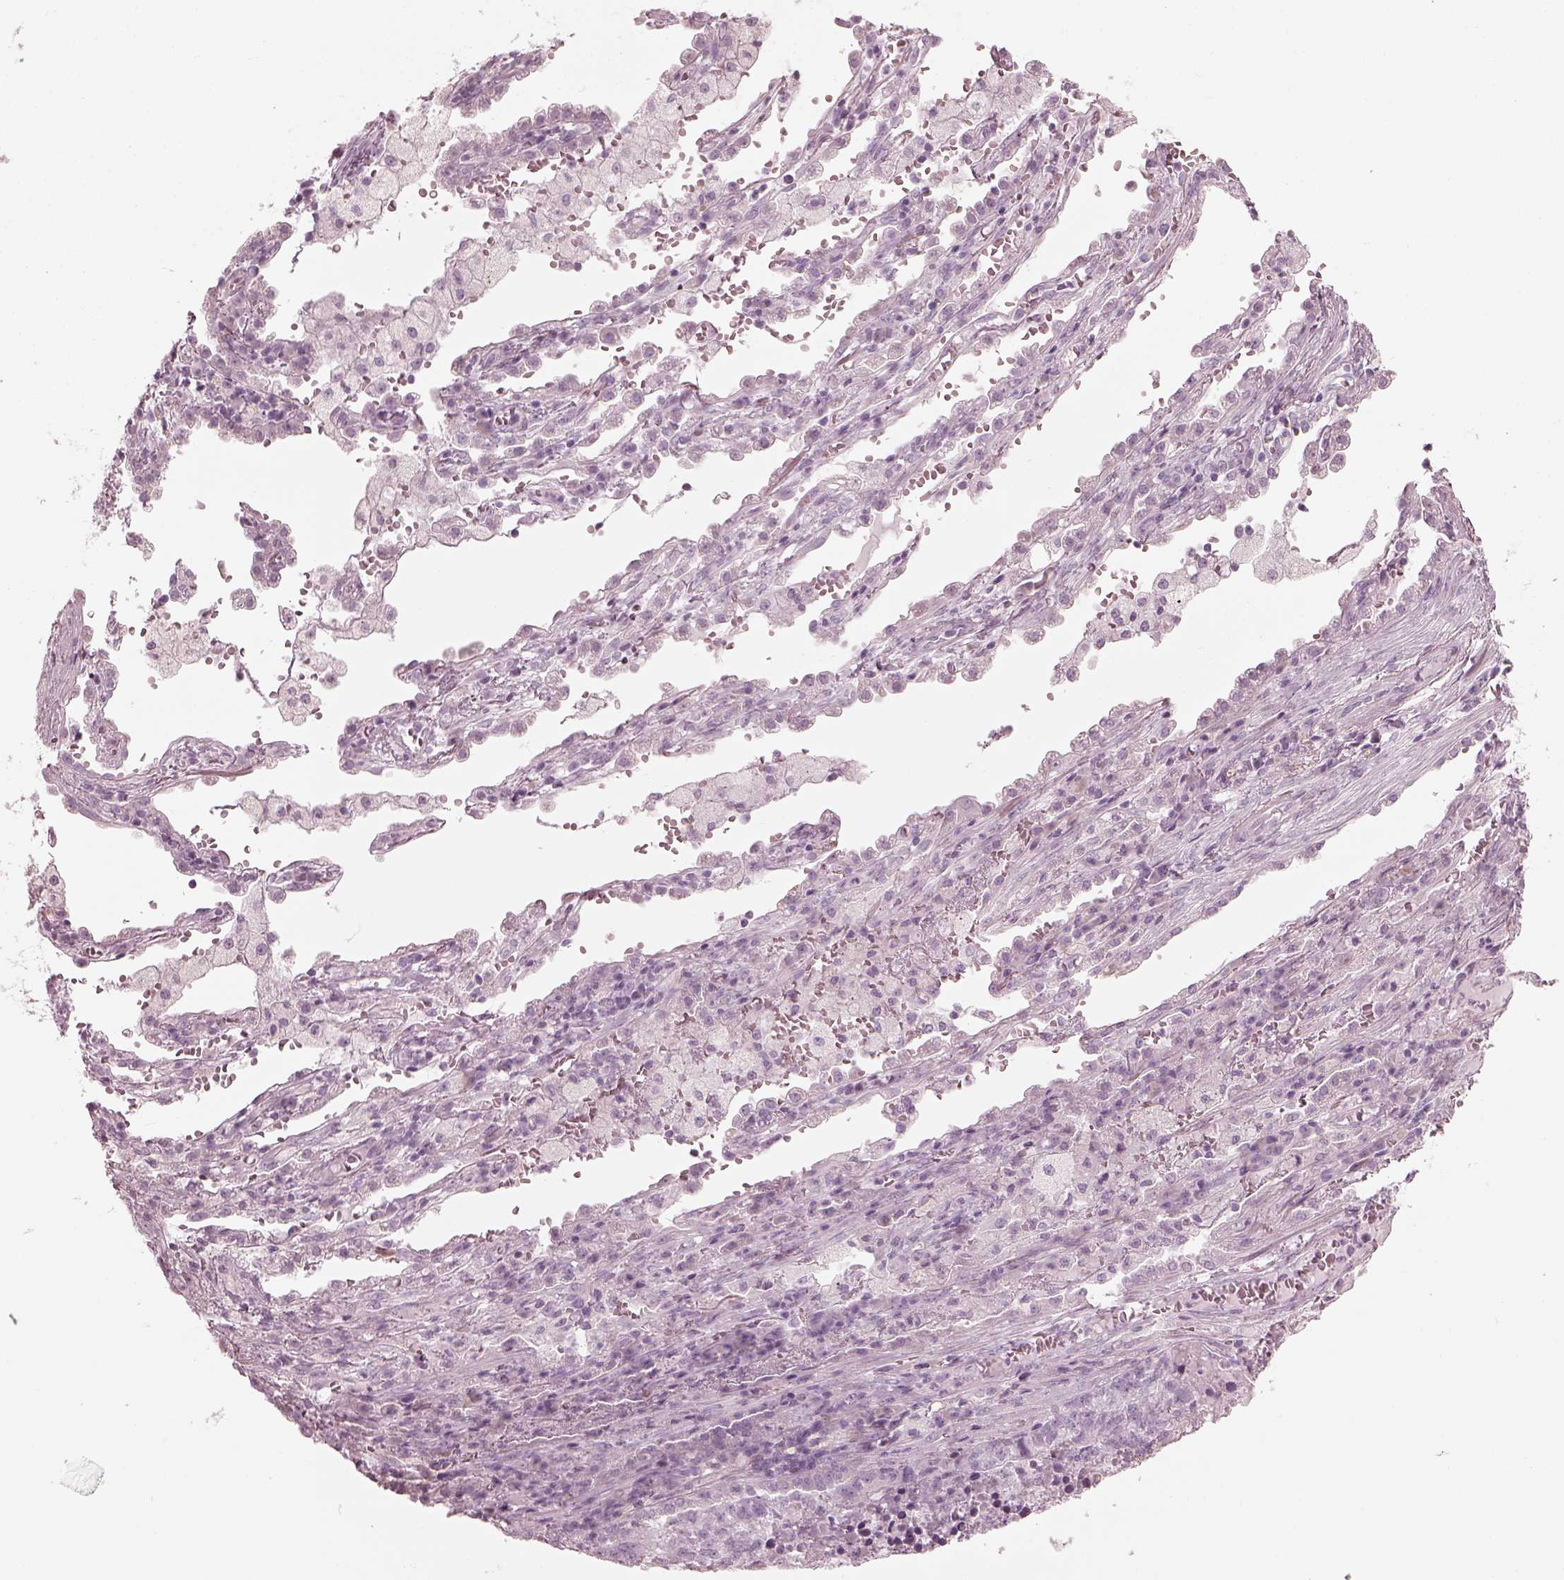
{"staining": {"intensity": "negative", "quantity": "none", "location": "none"}, "tissue": "lung cancer", "cell_type": "Tumor cells", "image_type": "cancer", "snomed": [{"axis": "morphology", "description": "Adenocarcinoma, NOS"}, {"axis": "topography", "description": "Lung"}], "caption": "Immunohistochemistry image of human lung adenocarcinoma stained for a protein (brown), which displays no positivity in tumor cells.", "gene": "SAXO2", "patient": {"sex": "male", "age": 57}}